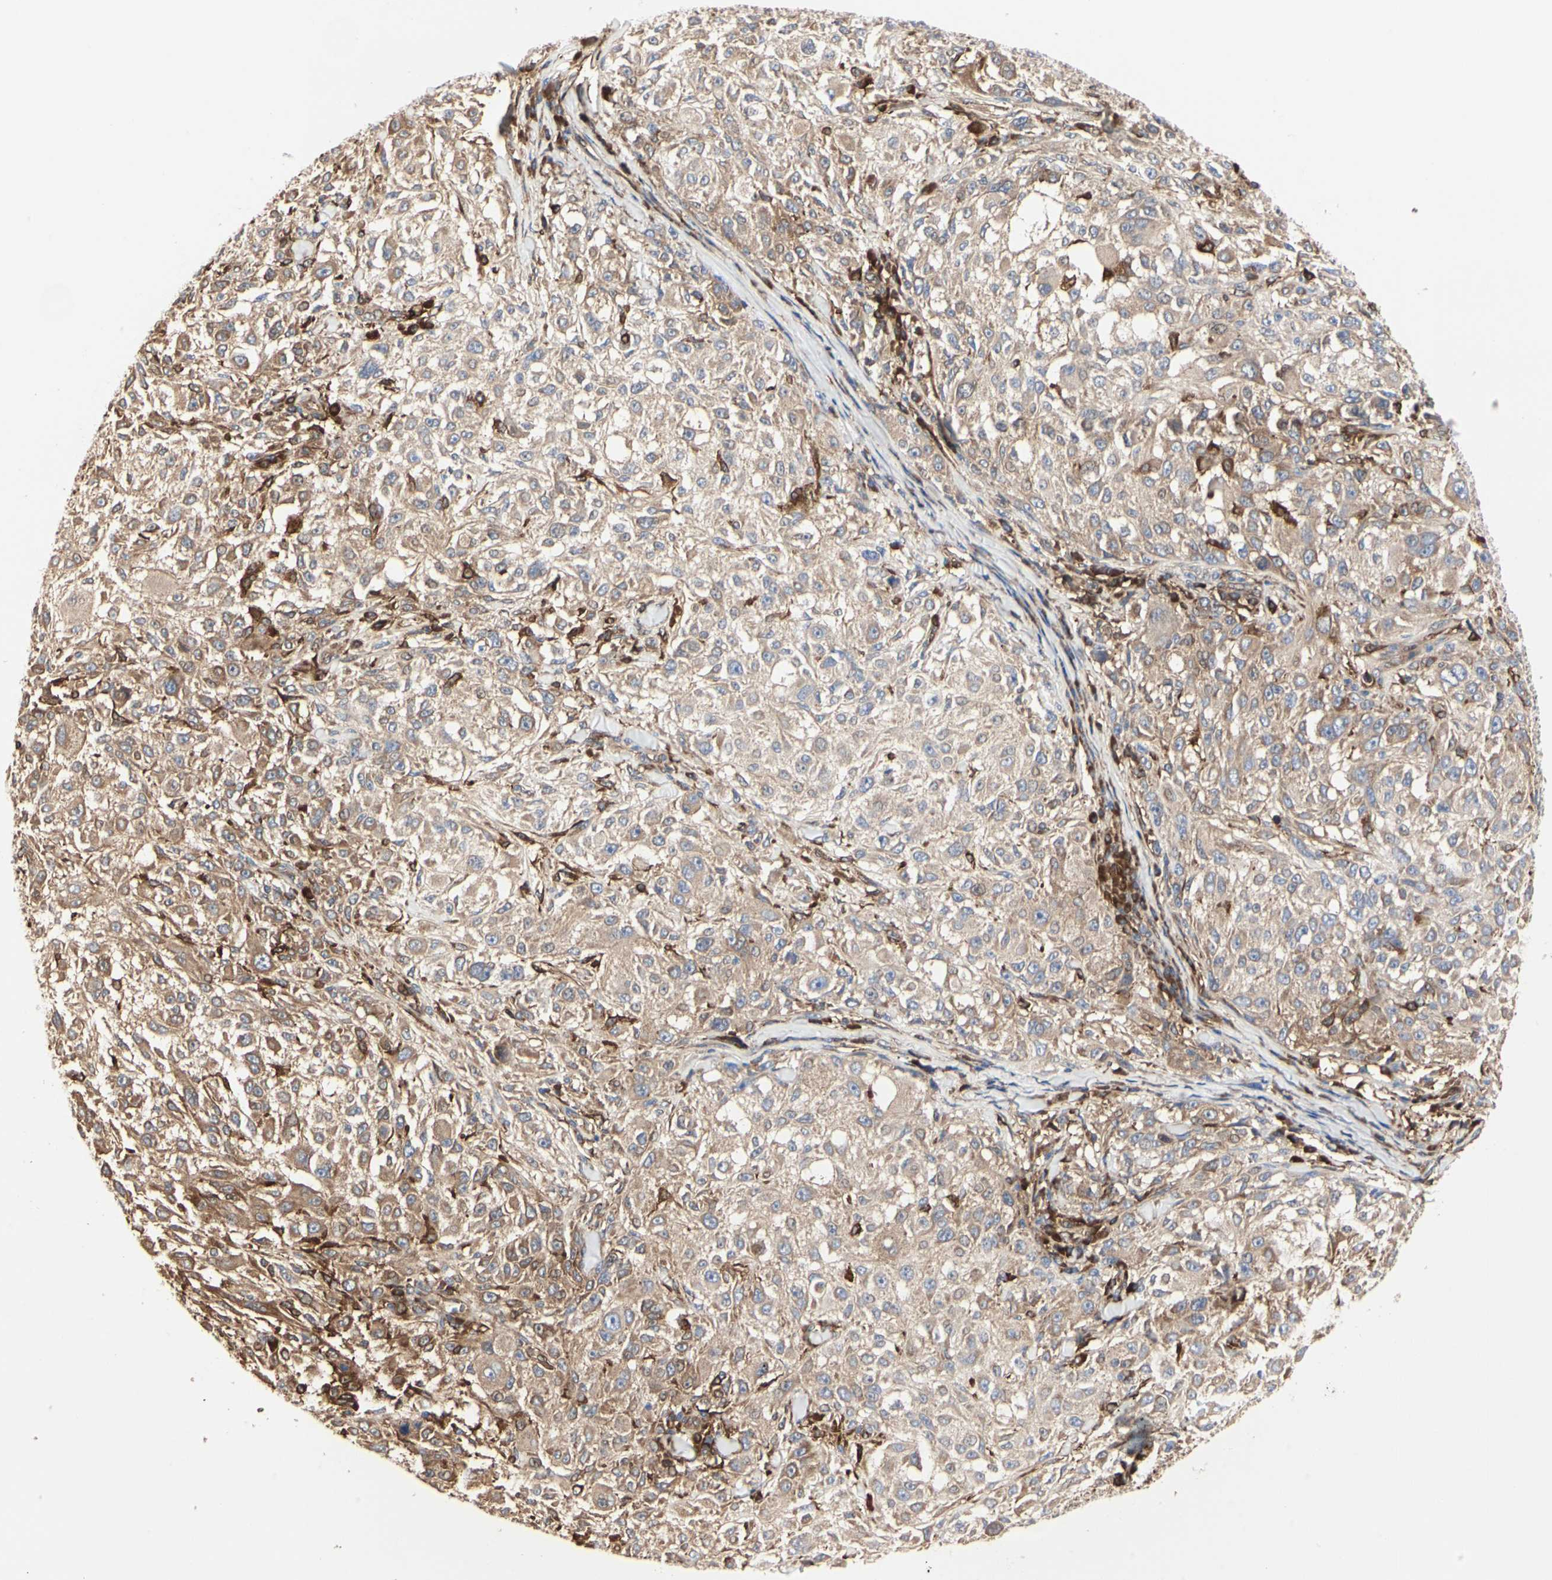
{"staining": {"intensity": "moderate", "quantity": ">75%", "location": "cytoplasmic/membranous"}, "tissue": "melanoma", "cell_type": "Tumor cells", "image_type": "cancer", "snomed": [{"axis": "morphology", "description": "Necrosis, NOS"}, {"axis": "morphology", "description": "Malignant melanoma, NOS"}, {"axis": "topography", "description": "Skin"}], "caption": "Malignant melanoma tissue exhibits moderate cytoplasmic/membranous staining in approximately >75% of tumor cells, visualized by immunohistochemistry. Immunohistochemistry stains the protein in brown and the nuclei are stained blue.", "gene": "C3orf52", "patient": {"sex": "female", "age": 87}}